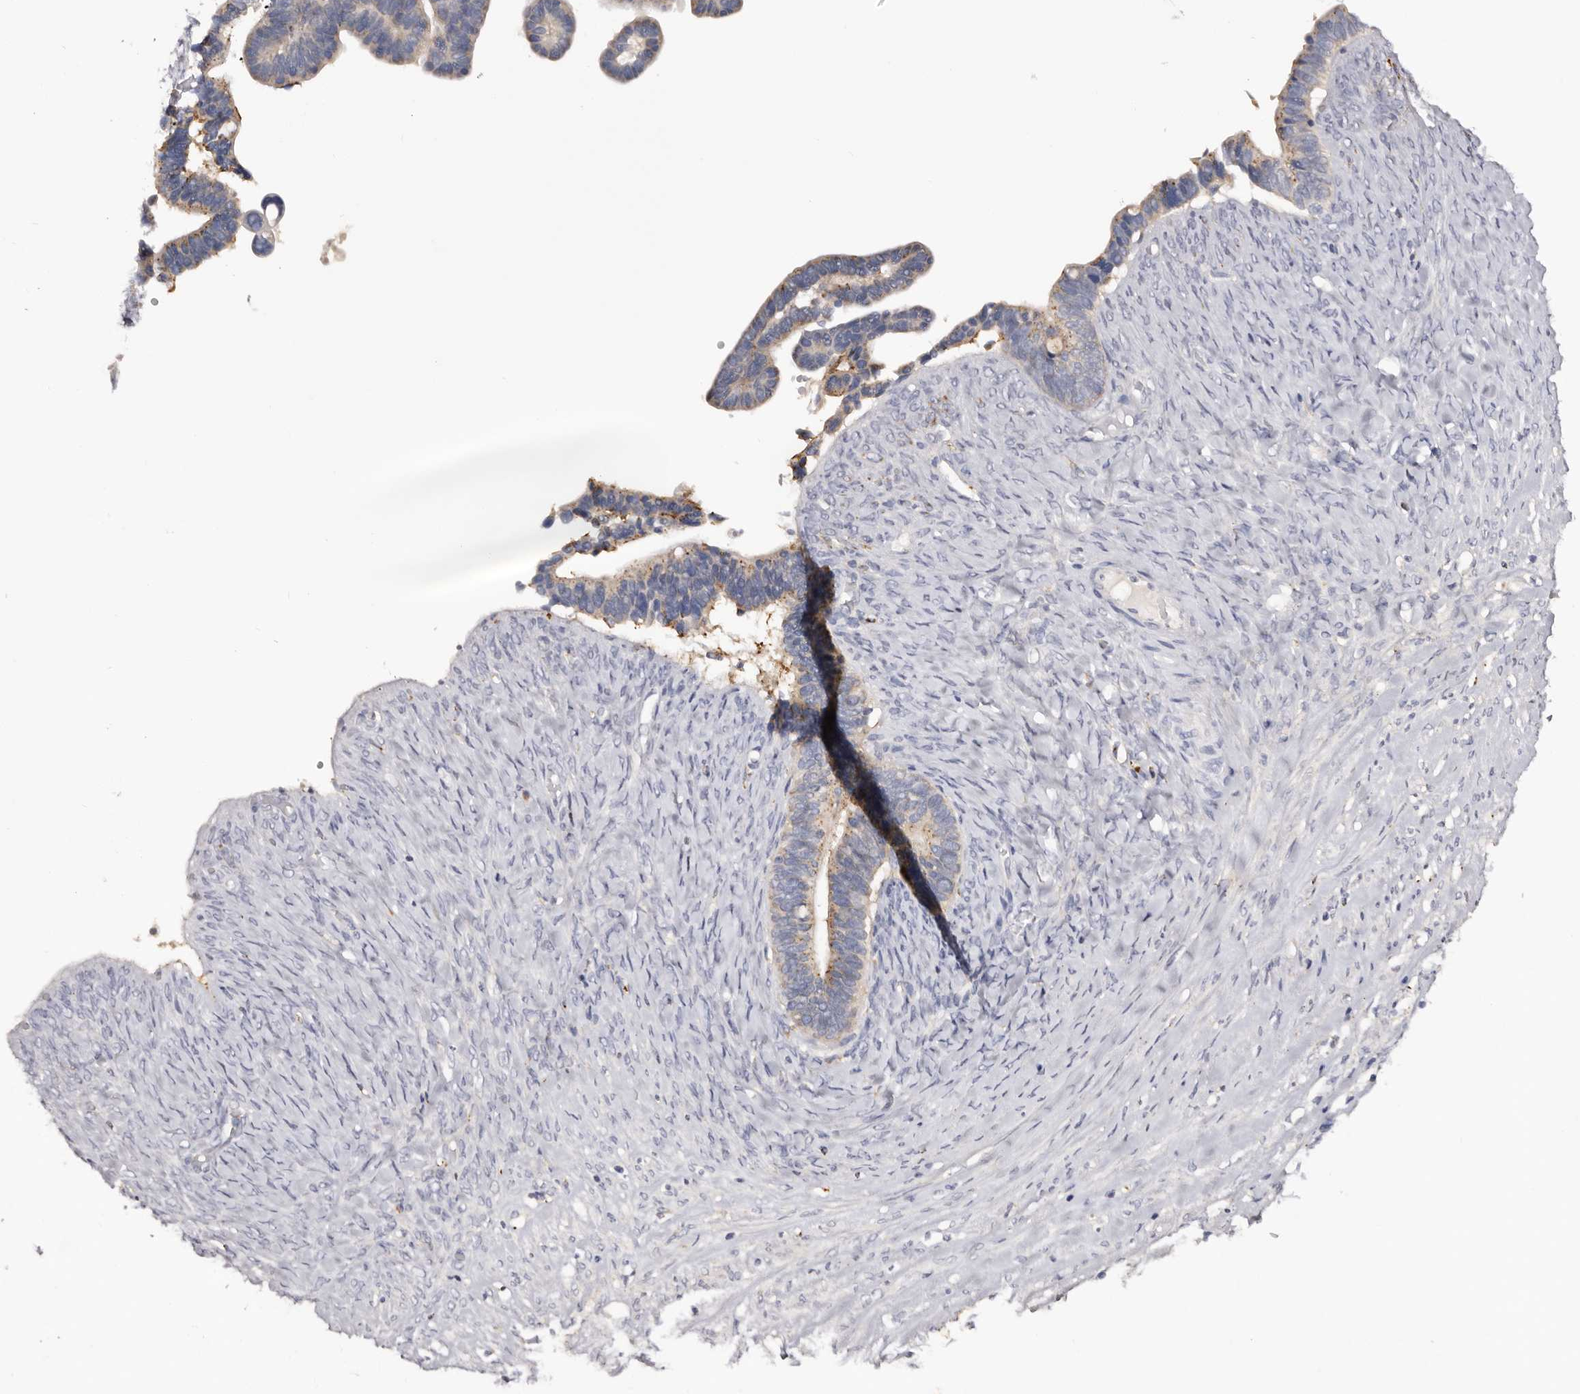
{"staining": {"intensity": "weak", "quantity": "25%-75%", "location": "cytoplasmic/membranous"}, "tissue": "ovarian cancer", "cell_type": "Tumor cells", "image_type": "cancer", "snomed": [{"axis": "morphology", "description": "Cystadenocarcinoma, serous, NOS"}, {"axis": "topography", "description": "Ovary"}], "caption": "A histopathology image showing weak cytoplasmic/membranous positivity in about 25%-75% of tumor cells in ovarian cancer (serous cystadenocarcinoma), as visualized by brown immunohistochemical staining.", "gene": "DAP", "patient": {"sex": "female", "age": 56}}